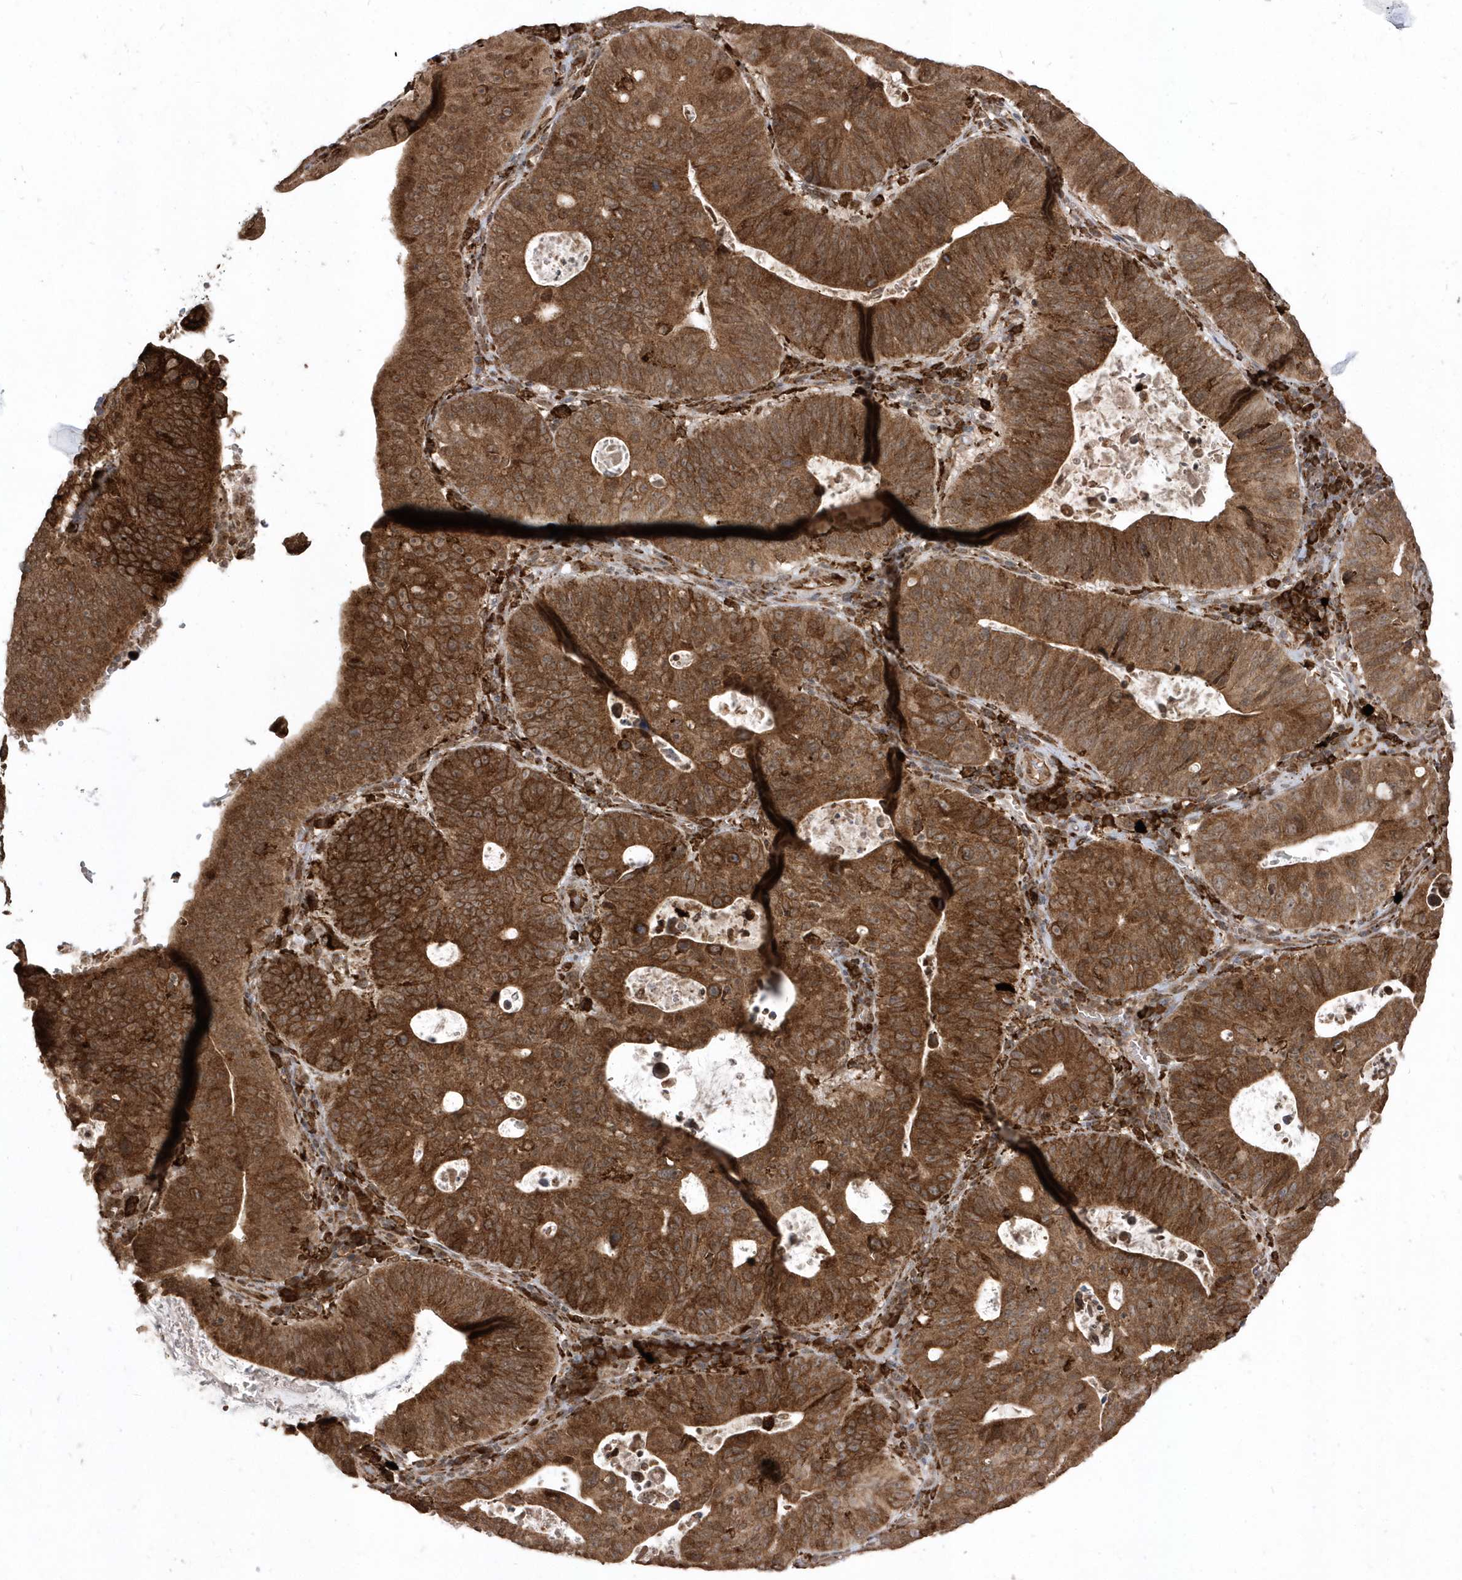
{"staining": {"intensity": "strong", "quantity": ">75%", "location": "cytoplasmic/membranous,nuclear"}, "tissue": "stomach cancer", "cell_type": "Tumor cells", "image_type": "cancer", "snomed": [{"axis": "morphology", "description": "Adenocarcinoma, NOS"}, {"axis": "topography", "description": "Stomach"}], "caption": "The immunohistochemical stain shows strong cytoplasmic/membranous and nuclear staining in tumor cells of stomach cancer tissue.", "gene": "EPC2", "patient": {"sex": "male", "age": 59}}